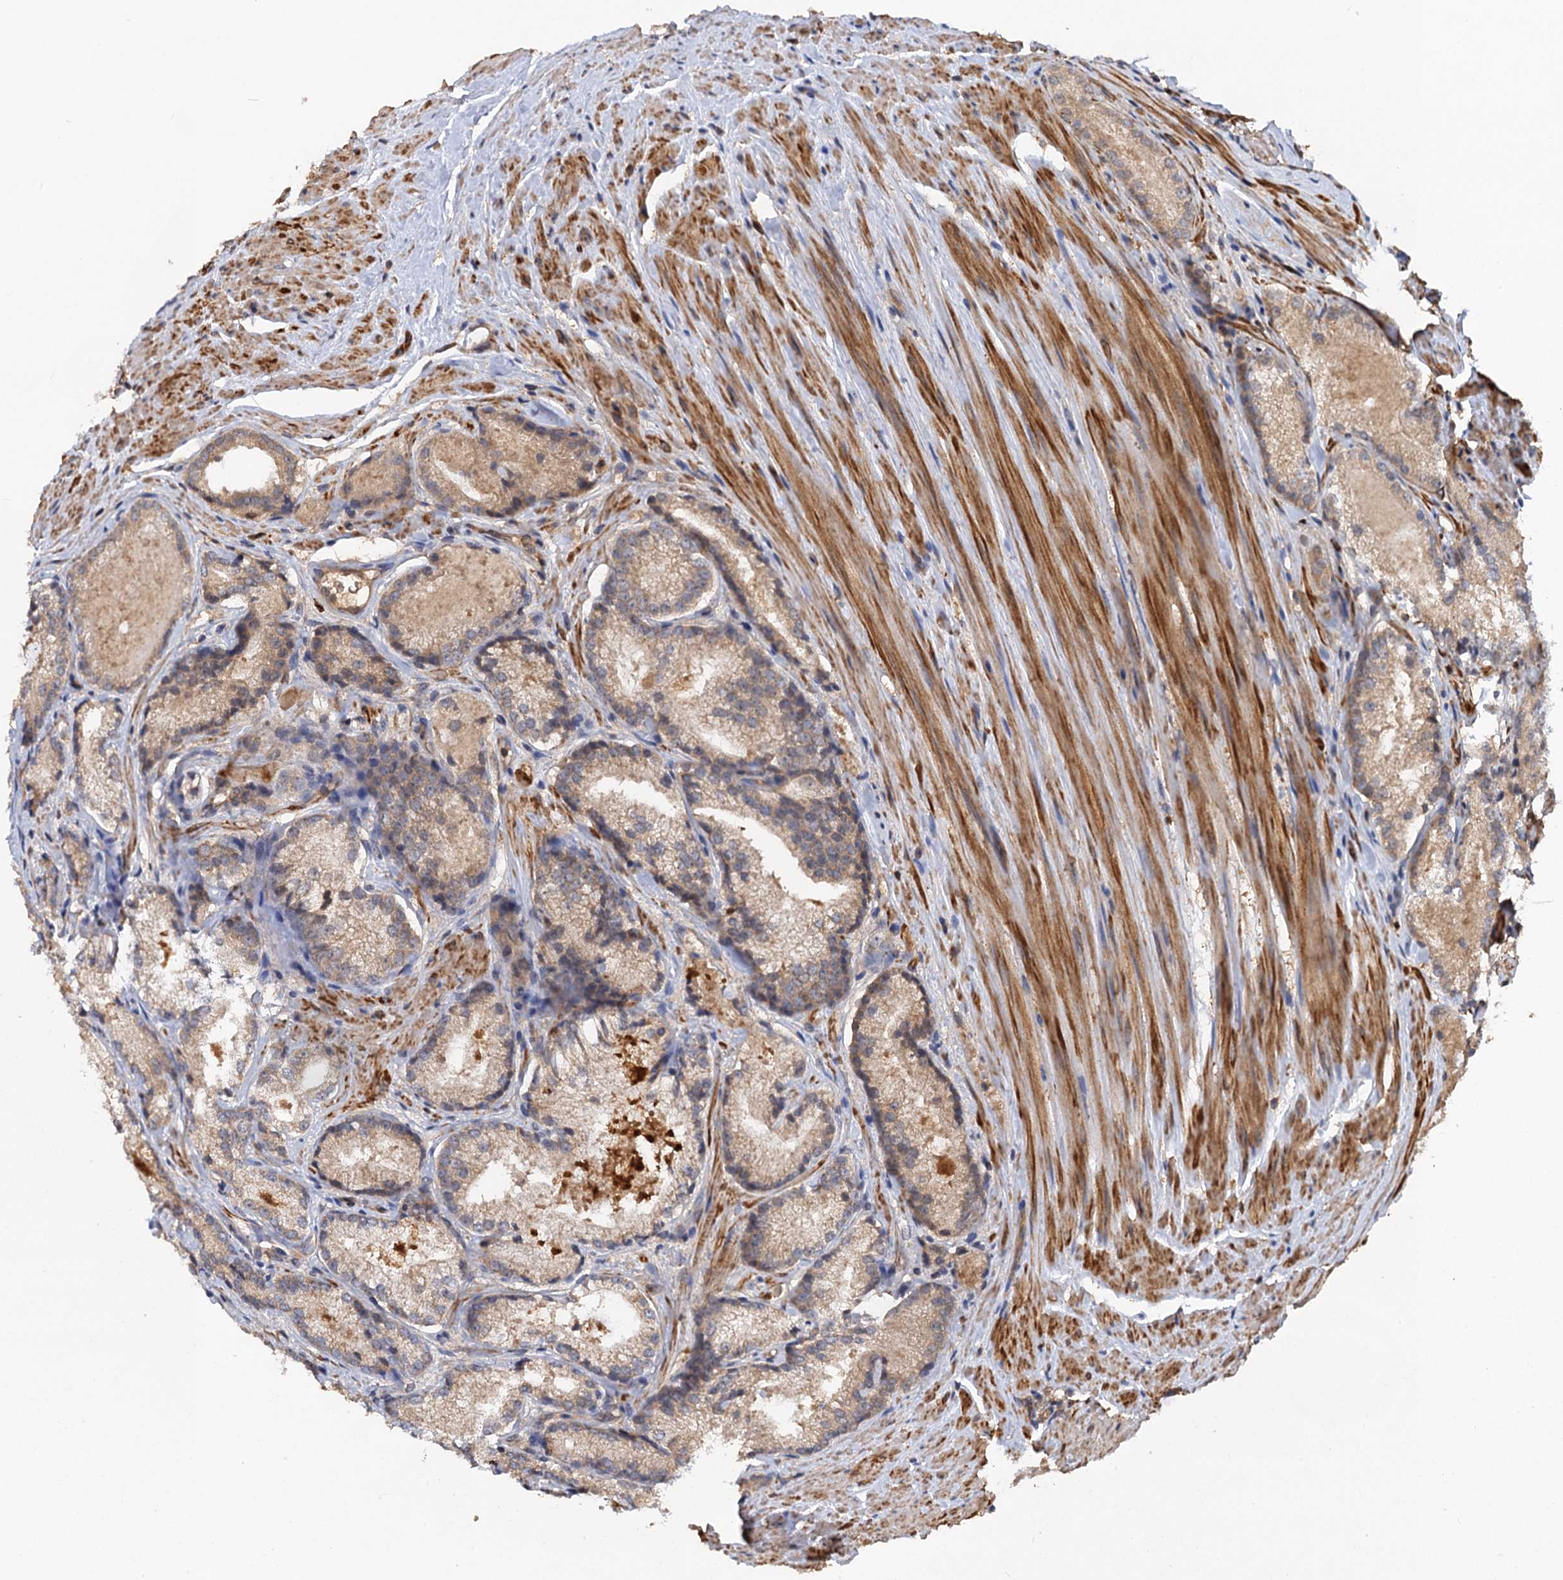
{"staining": {"intensity": "weak", "quantity": "25%-75%", "location": "cytoplasmic/membranous"}, "tissue": "prostate cancer", "cell_type": "Tumor cells", "image_type": "cancer", "snomed": [{"axis": "morphology", "description": "Adenocarcinoma, Low grade"}, {"axis": "topography", "description": "Prostate"}], "caption": "A histopathology image showing weak cytoplasmic/membranous positivity in approximately 25%-75% of tumor cells in adenocarcinoma (low-grade) (prostate), as visualized by brown immunohistochemical staining.", "gene": "DGKA", "patient": {"sex": "male", "age": 54}}